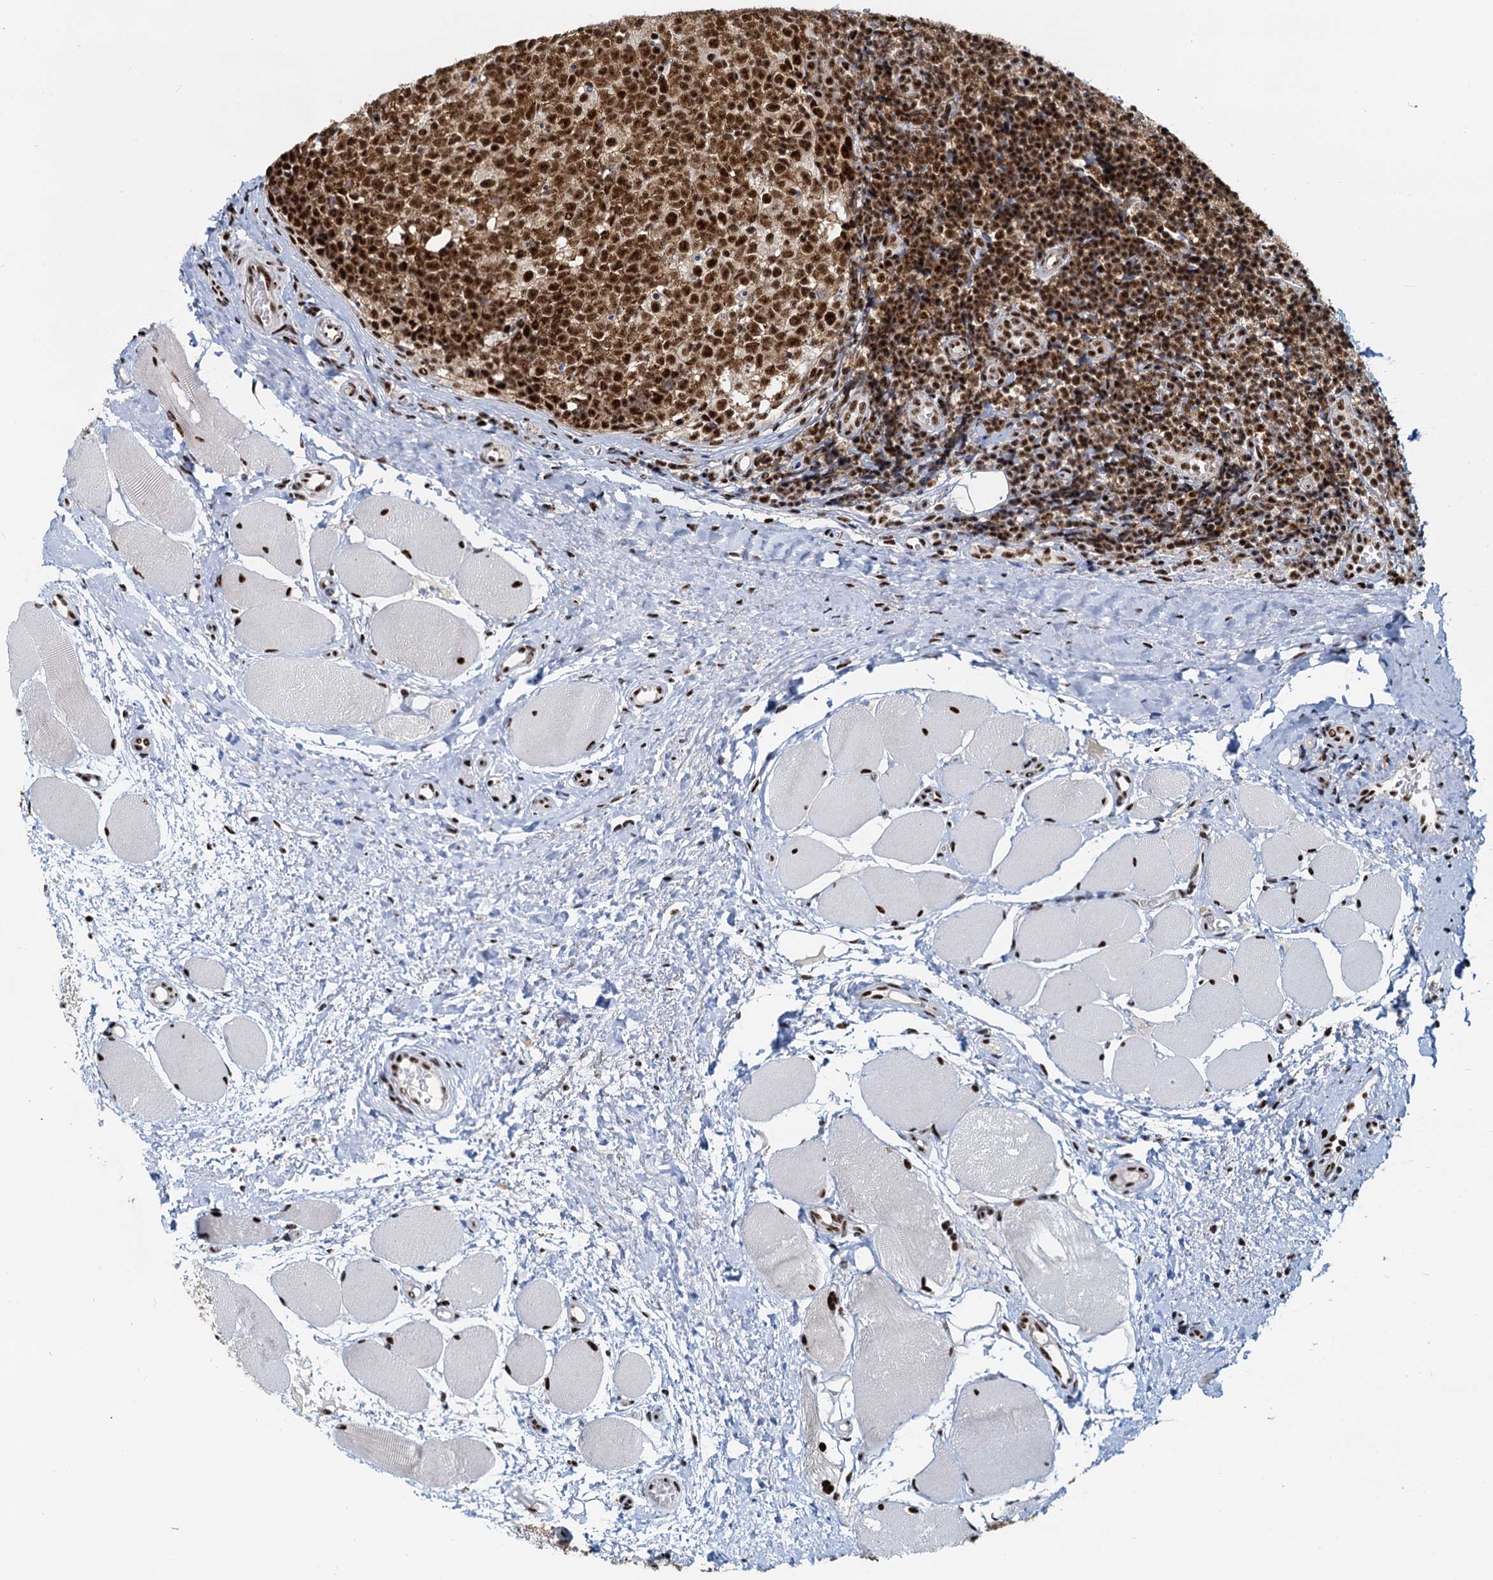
{"staining": {"intensity": "strong", "quantity": ">75%", "location": "nuclear"}, "tissue": "tonsil", "cell_type": "Germinal center cells", "image_type": "normal", "snomed": [{"axis": "morphology", "description": "Normal tissue, NOS"}, {"axis": "topography", "description": "Tonsil"}], "caption": "Immunohistochemical staining of benign human tonsil reveals high levels of strong nuclear expression in approximately >75% of germinal center cells.", "gene": "RBM26", "patient": {"sex": "female", "age": 19}}